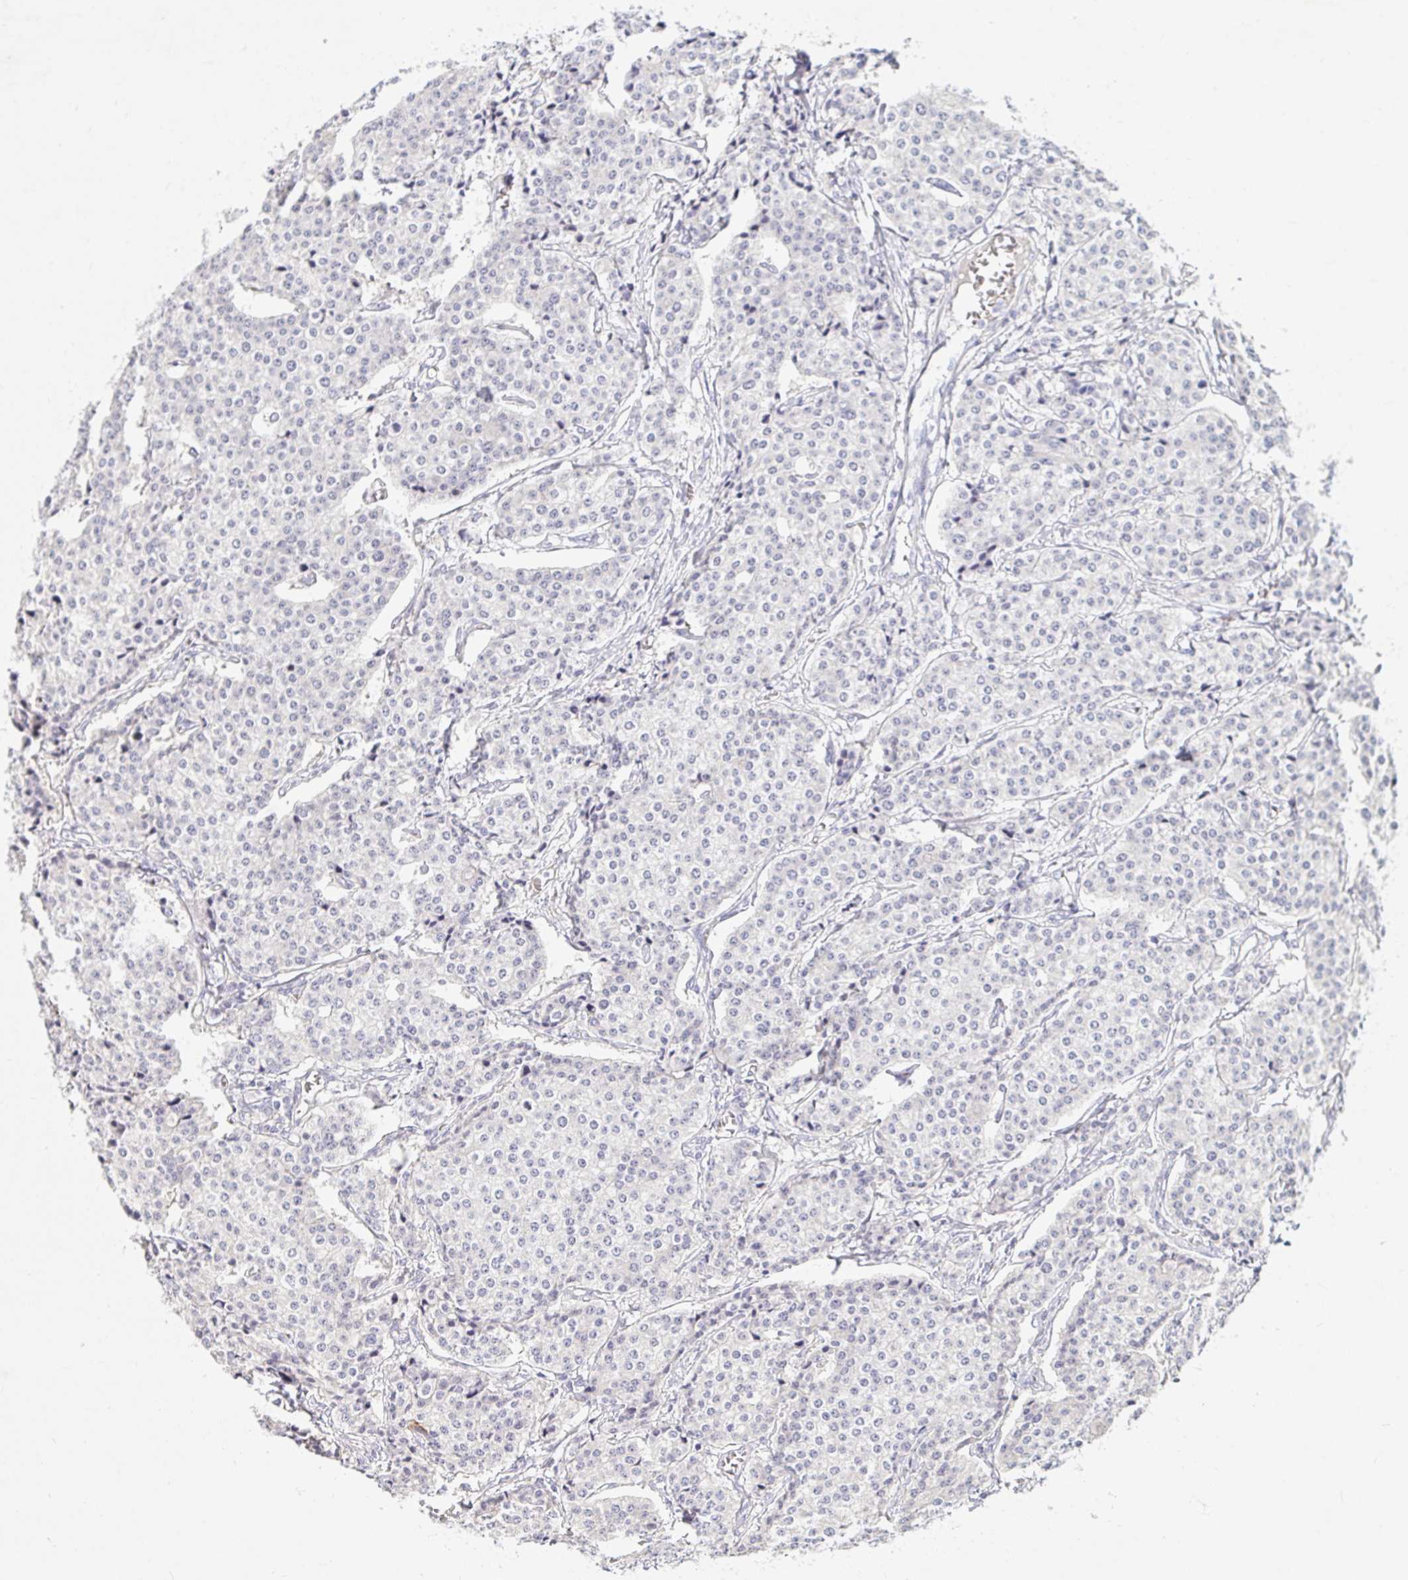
{"staining": {"intensity": "negative", "quantity": "none", "location": "none"}, "tissue": "carcinoid", "cell_type": "Tumor cells", "image_type": "cancer", "snomed": [{"axis": "morphology", "description": "Carcinoid, malignant, NOS"}, {"axis": "topography", "description": "Small intestine"}], "caption": "Tumor cells are negative for brown protein staining in carcinoid.", "gene": "NR2E1", "patient": {"sex": "female", "age": 64}}